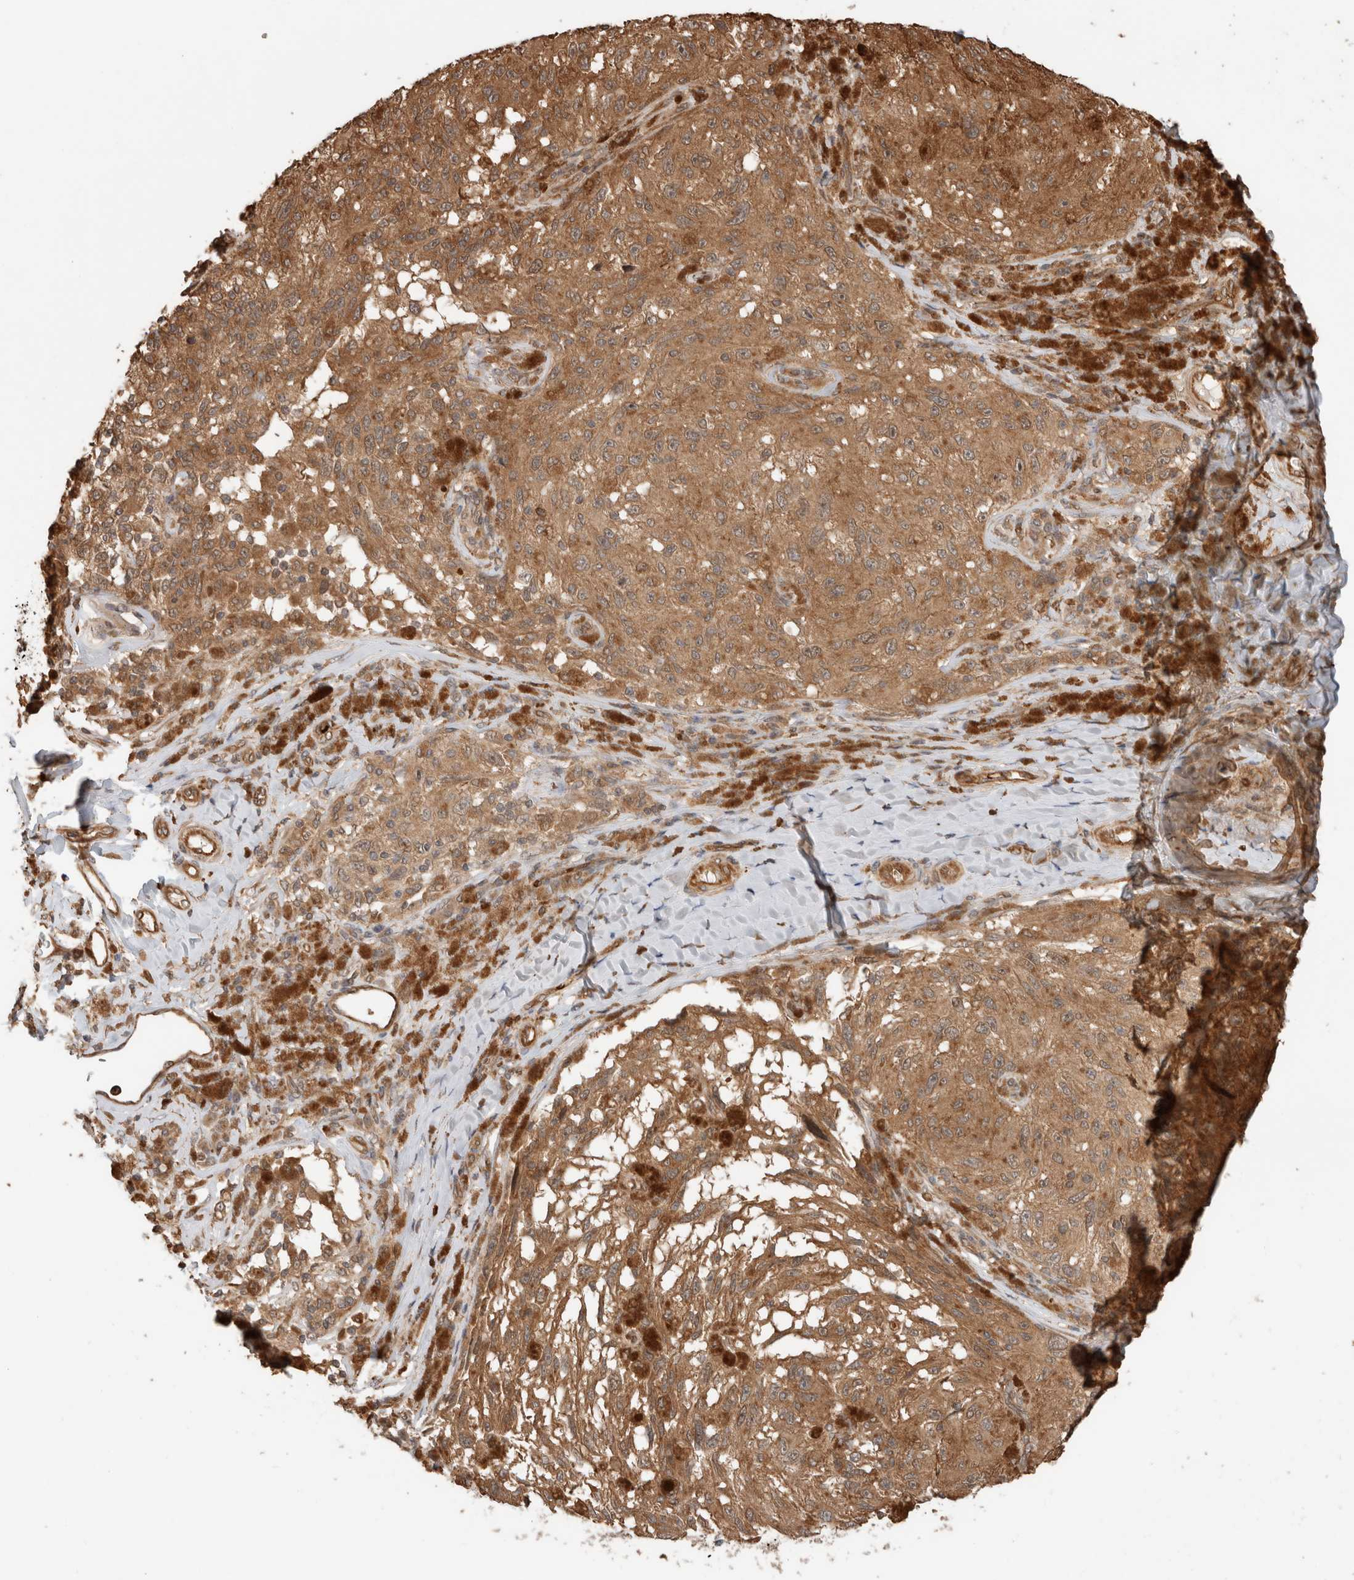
{"staining": {"intensity": "moderate", "quantity": ">75%", "location": "cytoplasmic/membranous"}, "tissue": "melanoma", "cell_type": "Tumor cells", "image_type": "cancer", "snomed": [{"axis": "morphology", "description": "Malignant melanoma, NOS"}, {"axis": "topography", "description": "Skin"}], "caption": "Melanoma tissue reveals moderate cytoplasmic/membranous positivity in about >75% of tumor cells, visualized by immunohistochemistry.", "gene": "OTUD6B", "patient": {"sex": "female", "age": 73}}